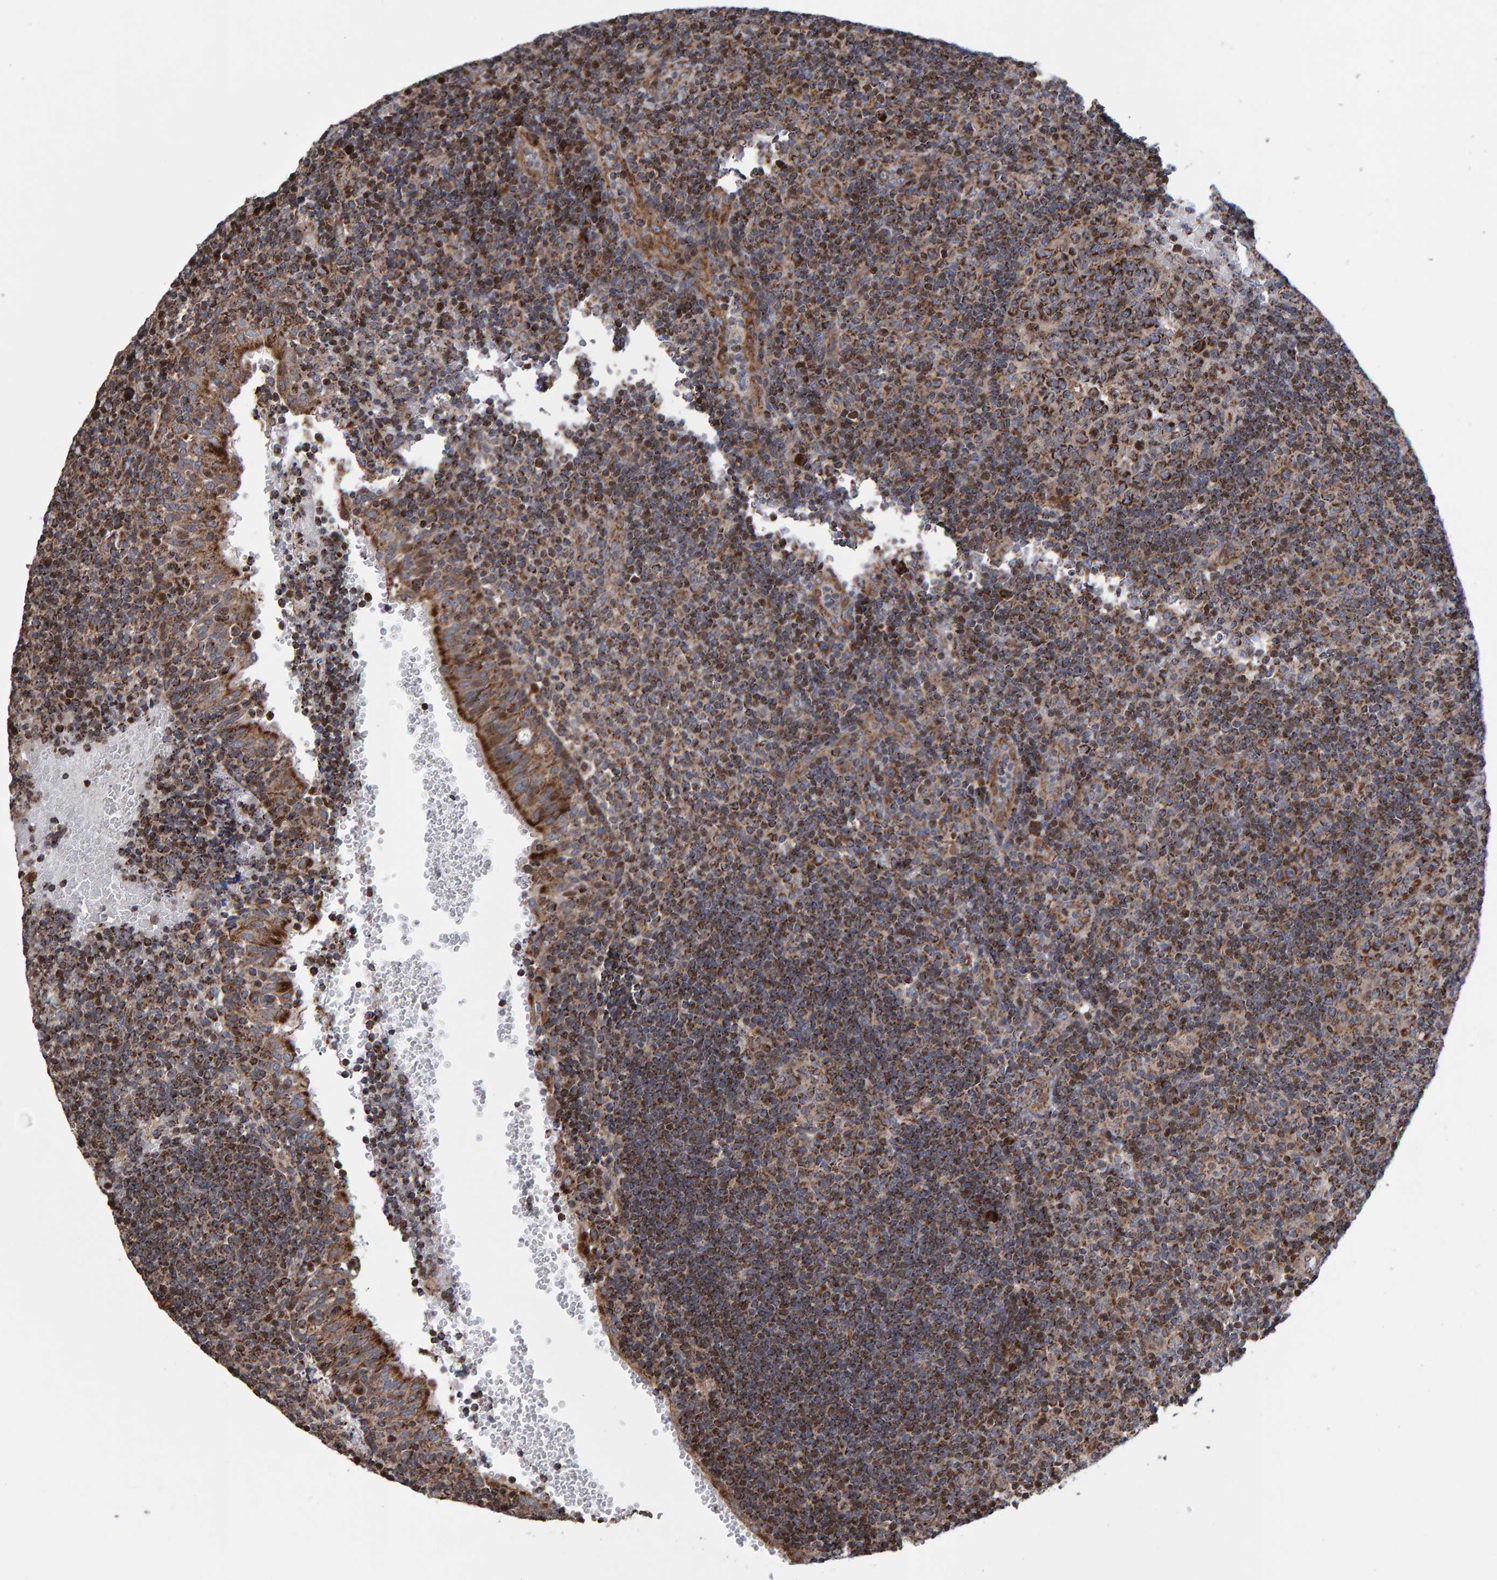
{"staining": {"intensity": "moderate", "quantity": ">75%", "location": "cytoplasmic/membranous"}, "tissue": "tonsil", "cell_type": "Germinal center cells", "image_type": "normal", "snomed": [{"axis": "morphology", "description": "Normal tissue, NOS"}, {"axis": "topography", "description": "Tonsil"}], "caption": "A brown stain shows moderate cytoplasmic/membranous expression of a protein in germinal center cells of normal human tonsil. Immunohistochemistry stains the protein of interest in brown and the nuclei are stained blue.", "gene": "PECR", "patient": {"sex": "female", "age": 40}}